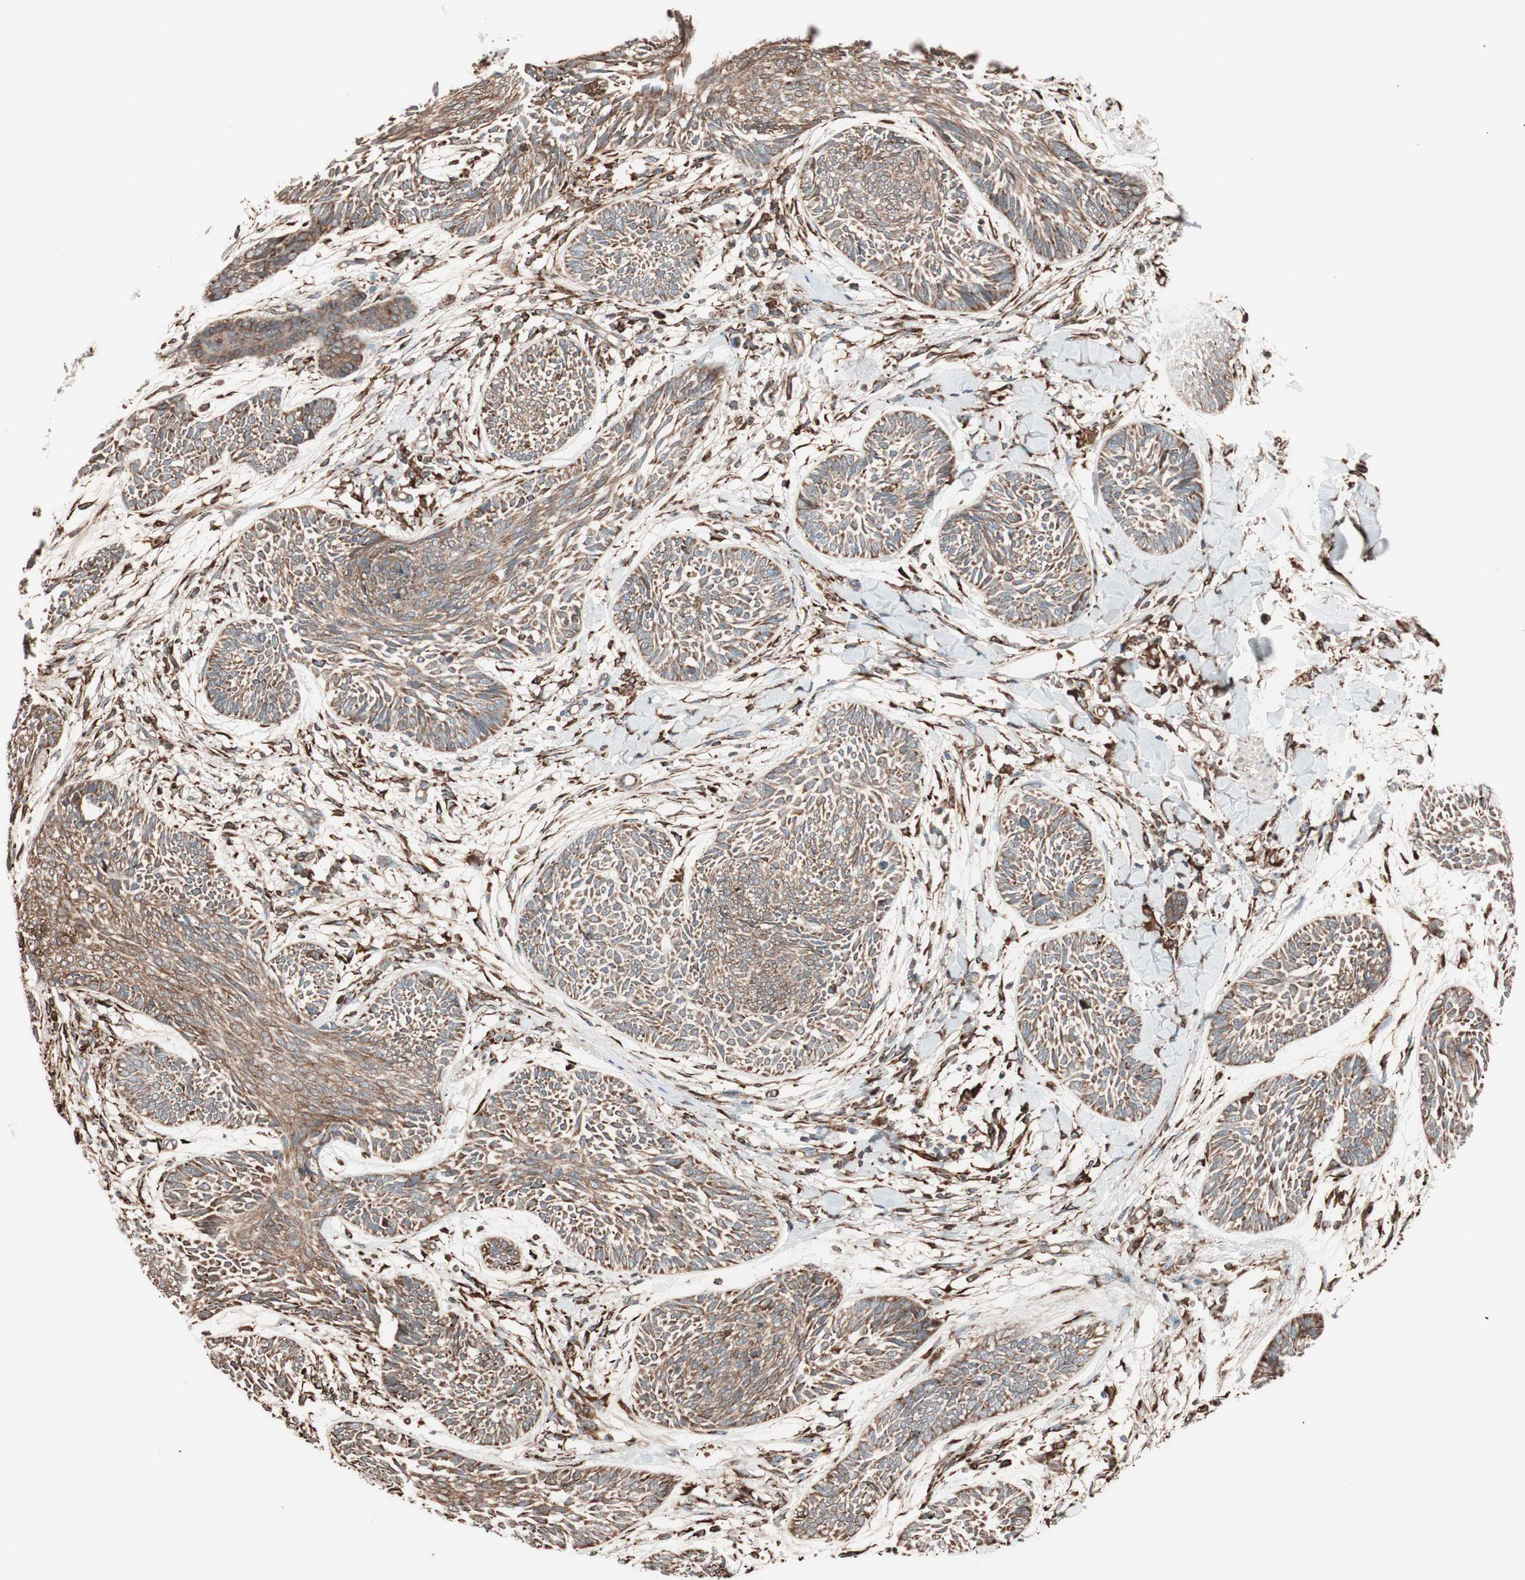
{"staining": {"intensity": "moderate", "quantity": ">75%", "location": "cytoplasmic/membranous"}, "tissue": "skin cancer", "cell_type": "Tumor cells", "image_type": "cancer", "snomed": [{"axis": "morphology", "description": "Papilloma, NOS"}, {"axis": "morphology", "description": "Basal cell carcinoma"}, {"axis": "topography", "description": "Skin"}], "caption": "Tumor cells reveal medium levels of moderate cytoplasmic/membranous expression in about >75% of cells in skin cancer (basal cell carcinoma).", "gene": "VEGFA", "patient": {"sex": "male", "age": 87}}